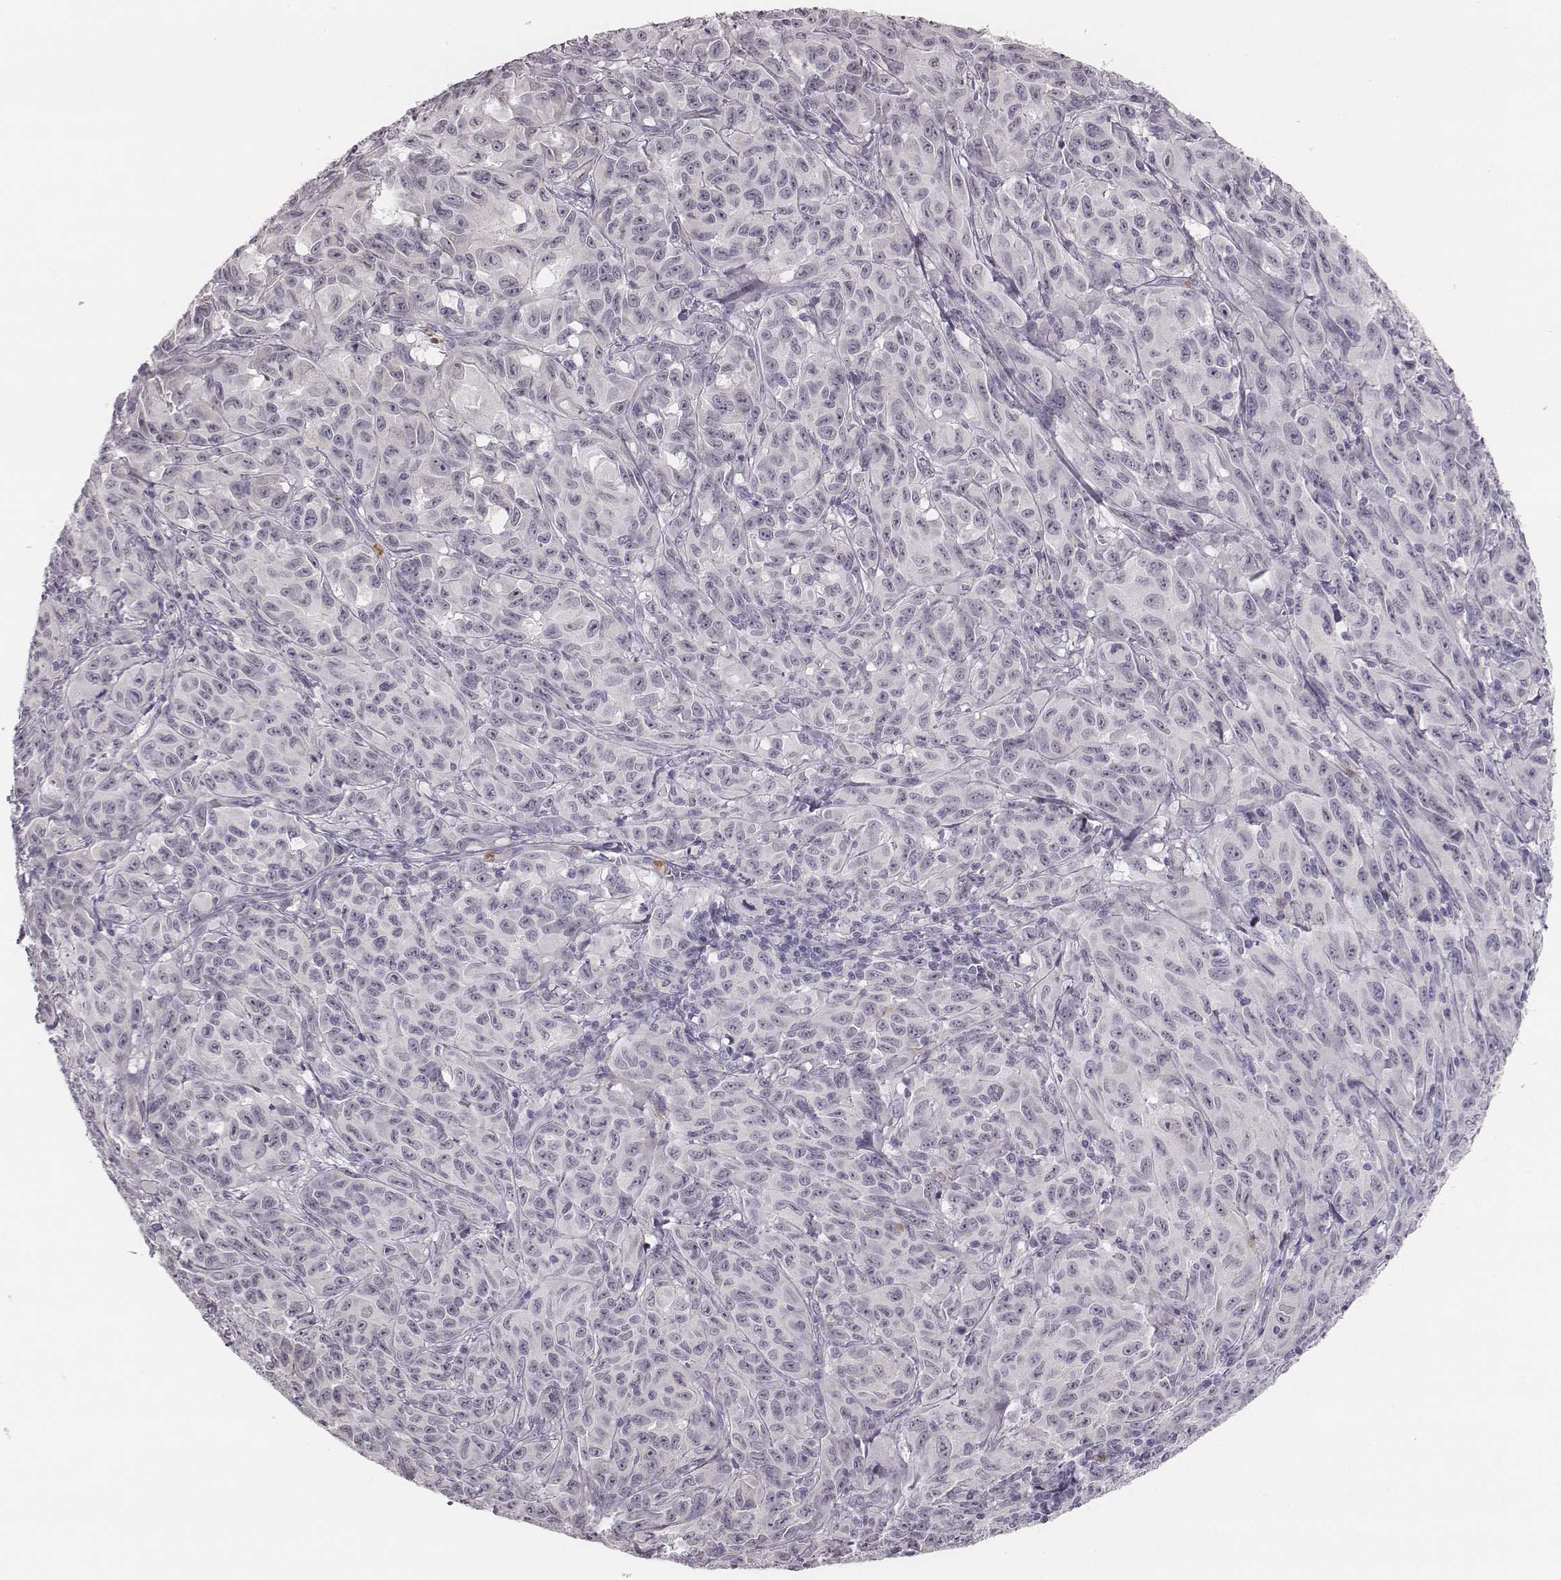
{"staining": {"intensity": "negative", "quantity": "none", "location": "none"}, "tissue": "melanoma", "cell_type": "Tumor cells", "image_type": "cancer", "snomed": [{"axis": "morphology", "description": "Malignant melanoma, NOS"}, {"axis": "topography", "description": "Vulva, labia, clitoris and Bartholin´s gland, NO"}], "caption": "The photomicrograph displays no staining of tumor cells in melanoma.", "gene": "KCNJ12", "patient": {"sex": "female", "age": 75}}